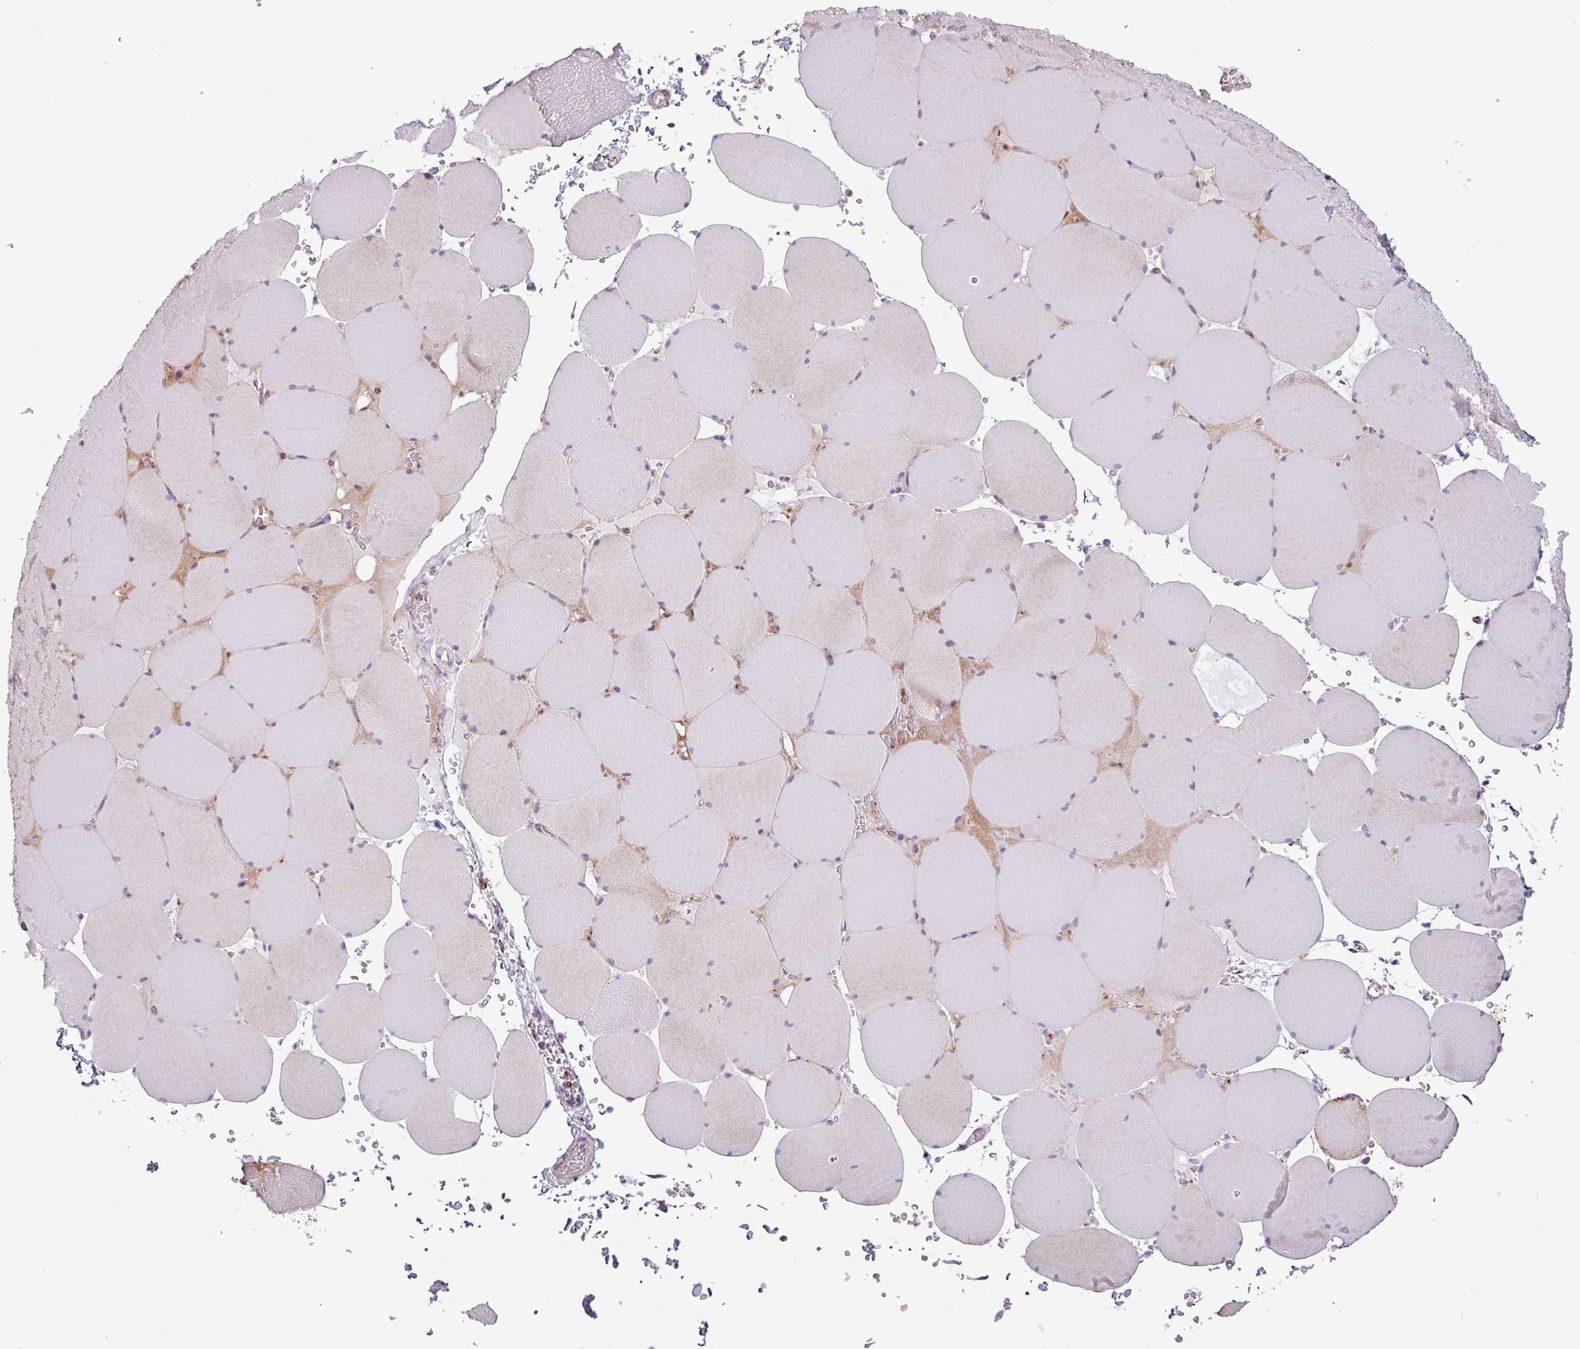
{"staining": {"intensity": "moderate", "quantity": "<25%", "location": "cytoplasmic/membranous"}, "tissue": "skeletal muscle", "cell_type": "Myocytes", "image_type": "normal", "snomed": [{"axis": "morphology", "description": "Normal tissue, NOS"}, {"axis": "topography", "description": "Skeletal muscle"}, {"axis": "topography", "description": "Head-Neck"}], "caption": "Immunohistochemical staining of normal human skeletal muscle displays low levels of moderate cytoplasmic/membranous staining in approximately <25% of myocytes. The staining is performed using DAB (3,3'-diaminobenzidine) brown chromogen to label protein expression. The nuclei are counter-stained blue using hematoxylin.", "gene": "RTL3", "patient": {"sex": "male", "age": 66}}